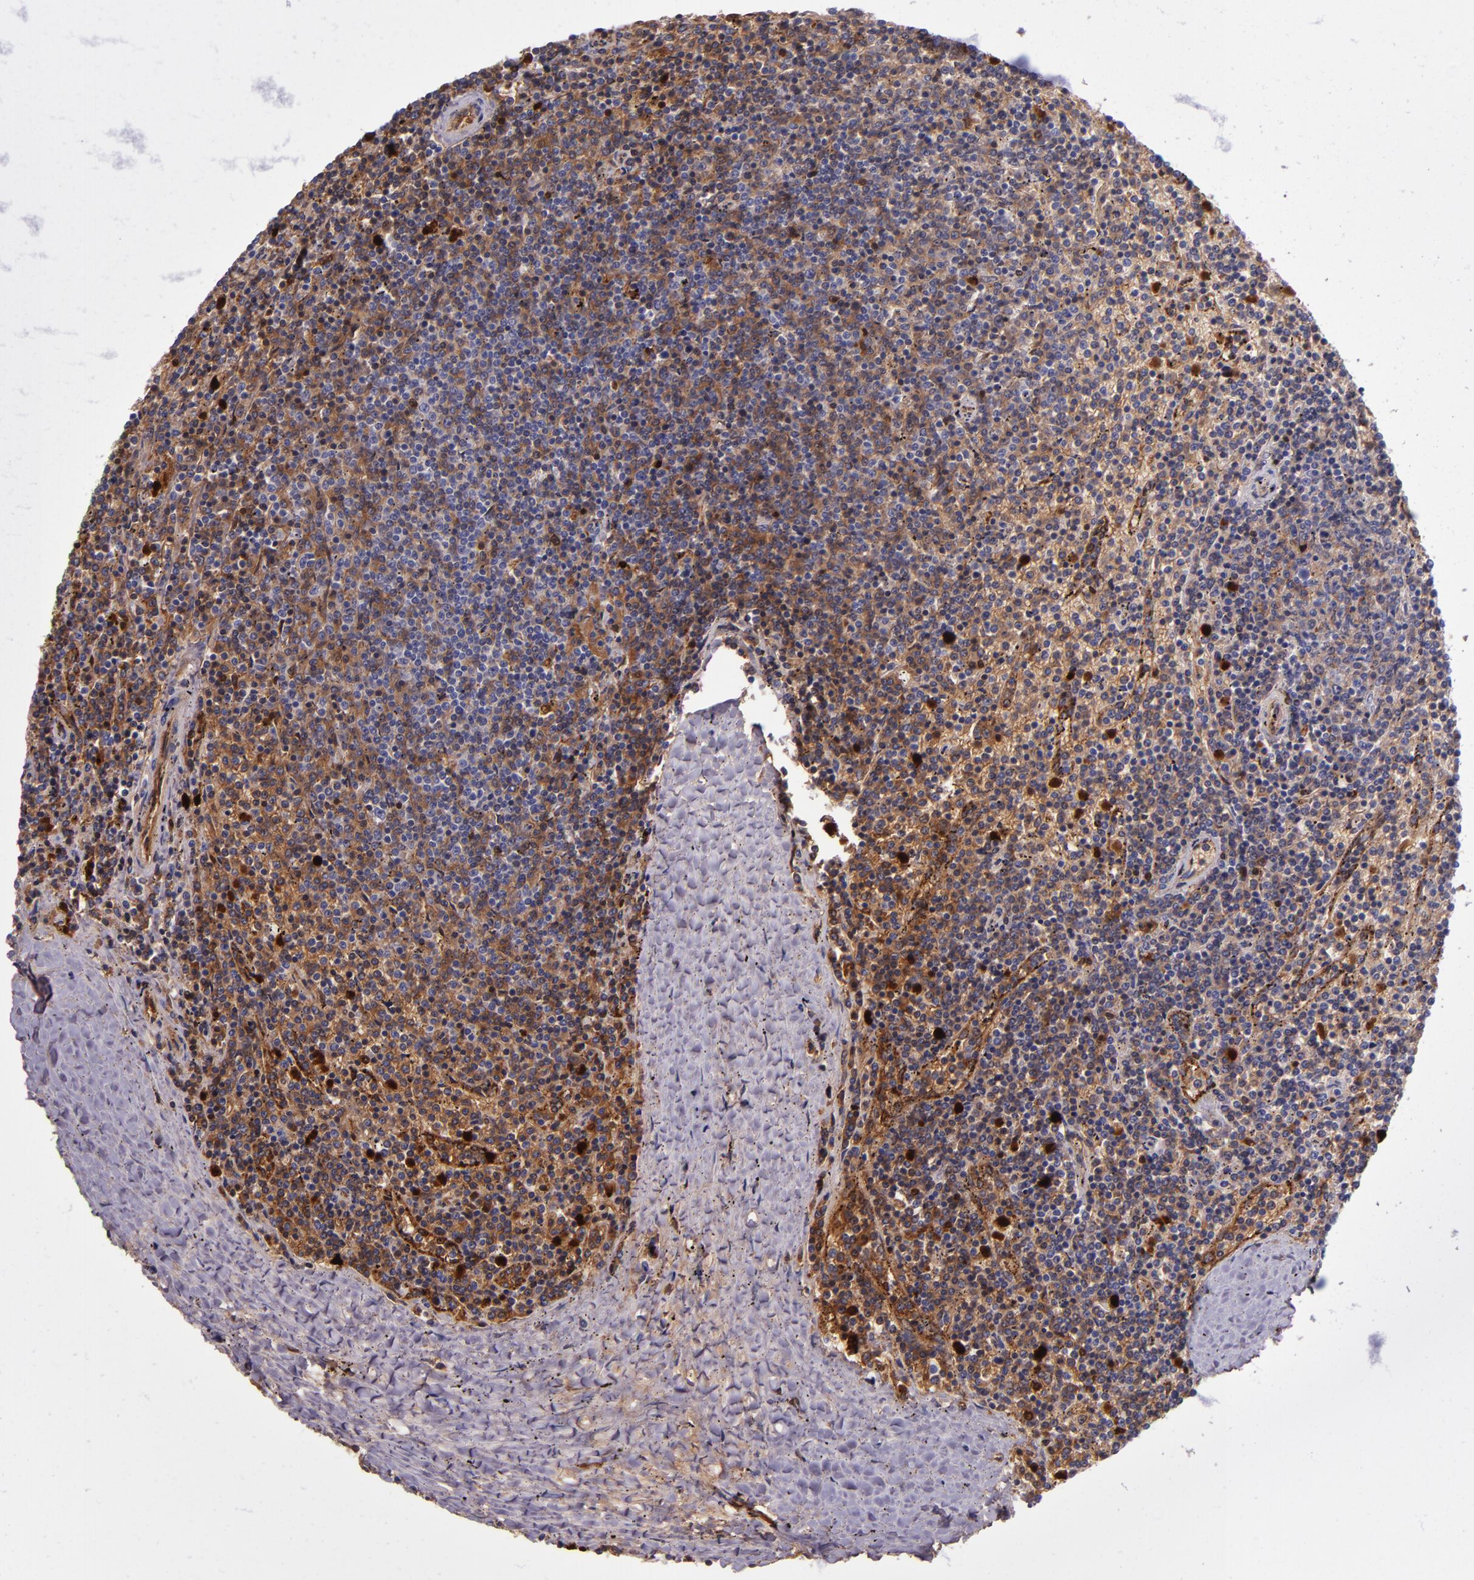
{"staining": {"intensity": "moderate", "quantity": "25%-75%", "location": "cytoplasmic/membranous"}, "tissue": "lymphoma", "cell_type": "Tumor cells", "image_type": "cancer", "snomed": [{"axis": "morphology", "description": "Malignant lymphoma, non-Hodgkin's type, Low grade"}, {"axis": "topography", "description": "Spleen"}], "caption": "A high-resolution micrograph shows immunohistochemistry staining of malignant lymphoma, non-Hodgkin's type (low-grade), which shows moderate cytoplasmic/membranous staining in approximately 25%-75% of tumor cells.", "gene": "CLEC3B", "patient": {"sex": "female", "age": 50}}